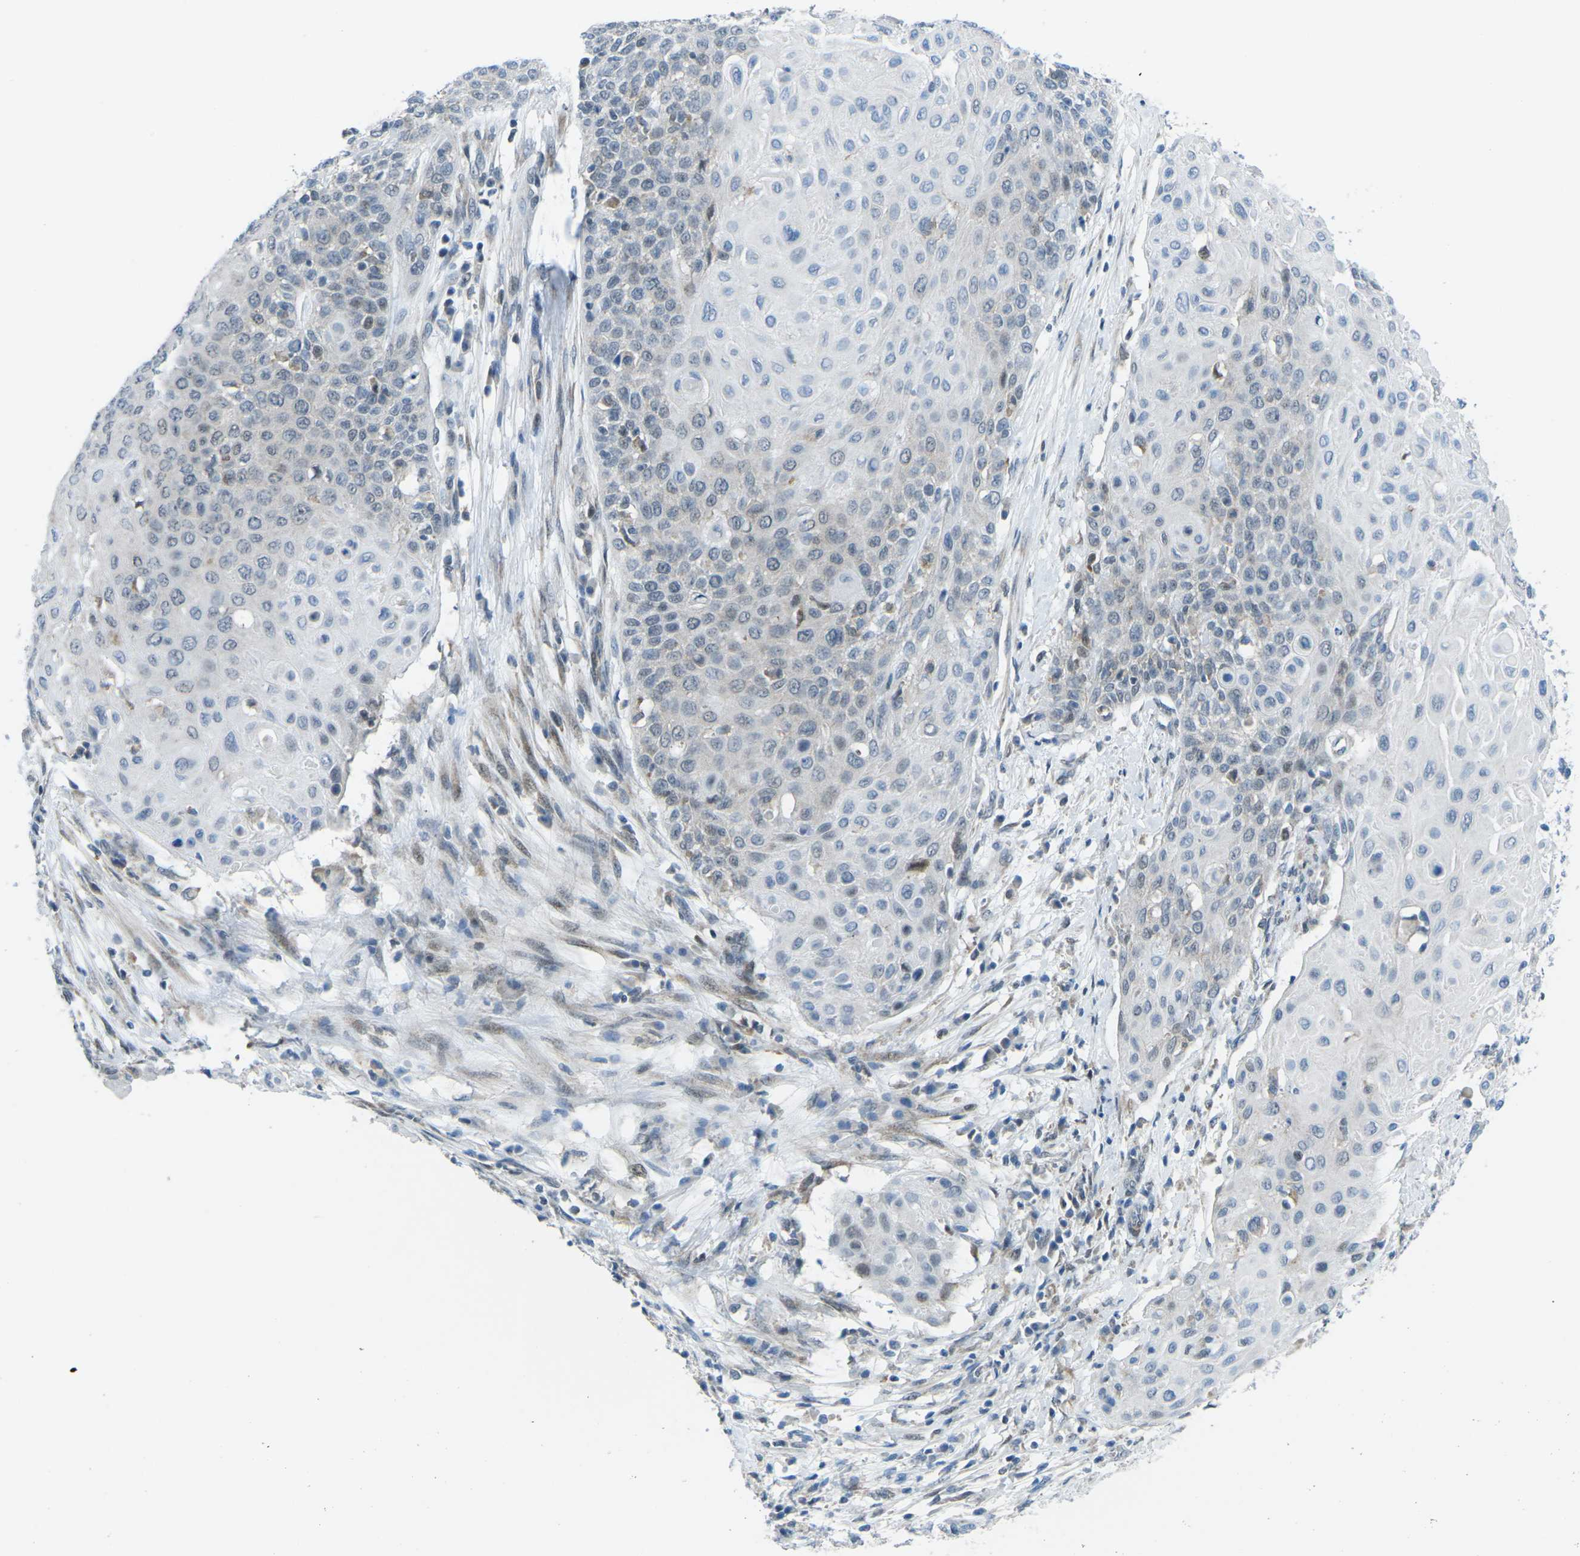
{"staining": {"intensity": "weak", "quantity": "<25%", "location": "nuclear"}, "tissue": "cervical cancer", "cell_type": "Tumor cells", "image_type": "cancer", "snomed": [{"axis": "morphology", "description": "Squamous cell carcinoma, NOS"}, {"axis": "topography", "description": "Cervix"}], "caption": "Photomicrograph shows no protein staining in tumor cells of cervical cancer tissue.", "gene": "MBNL1", "patient": {"sex": "female", "age": 39}}